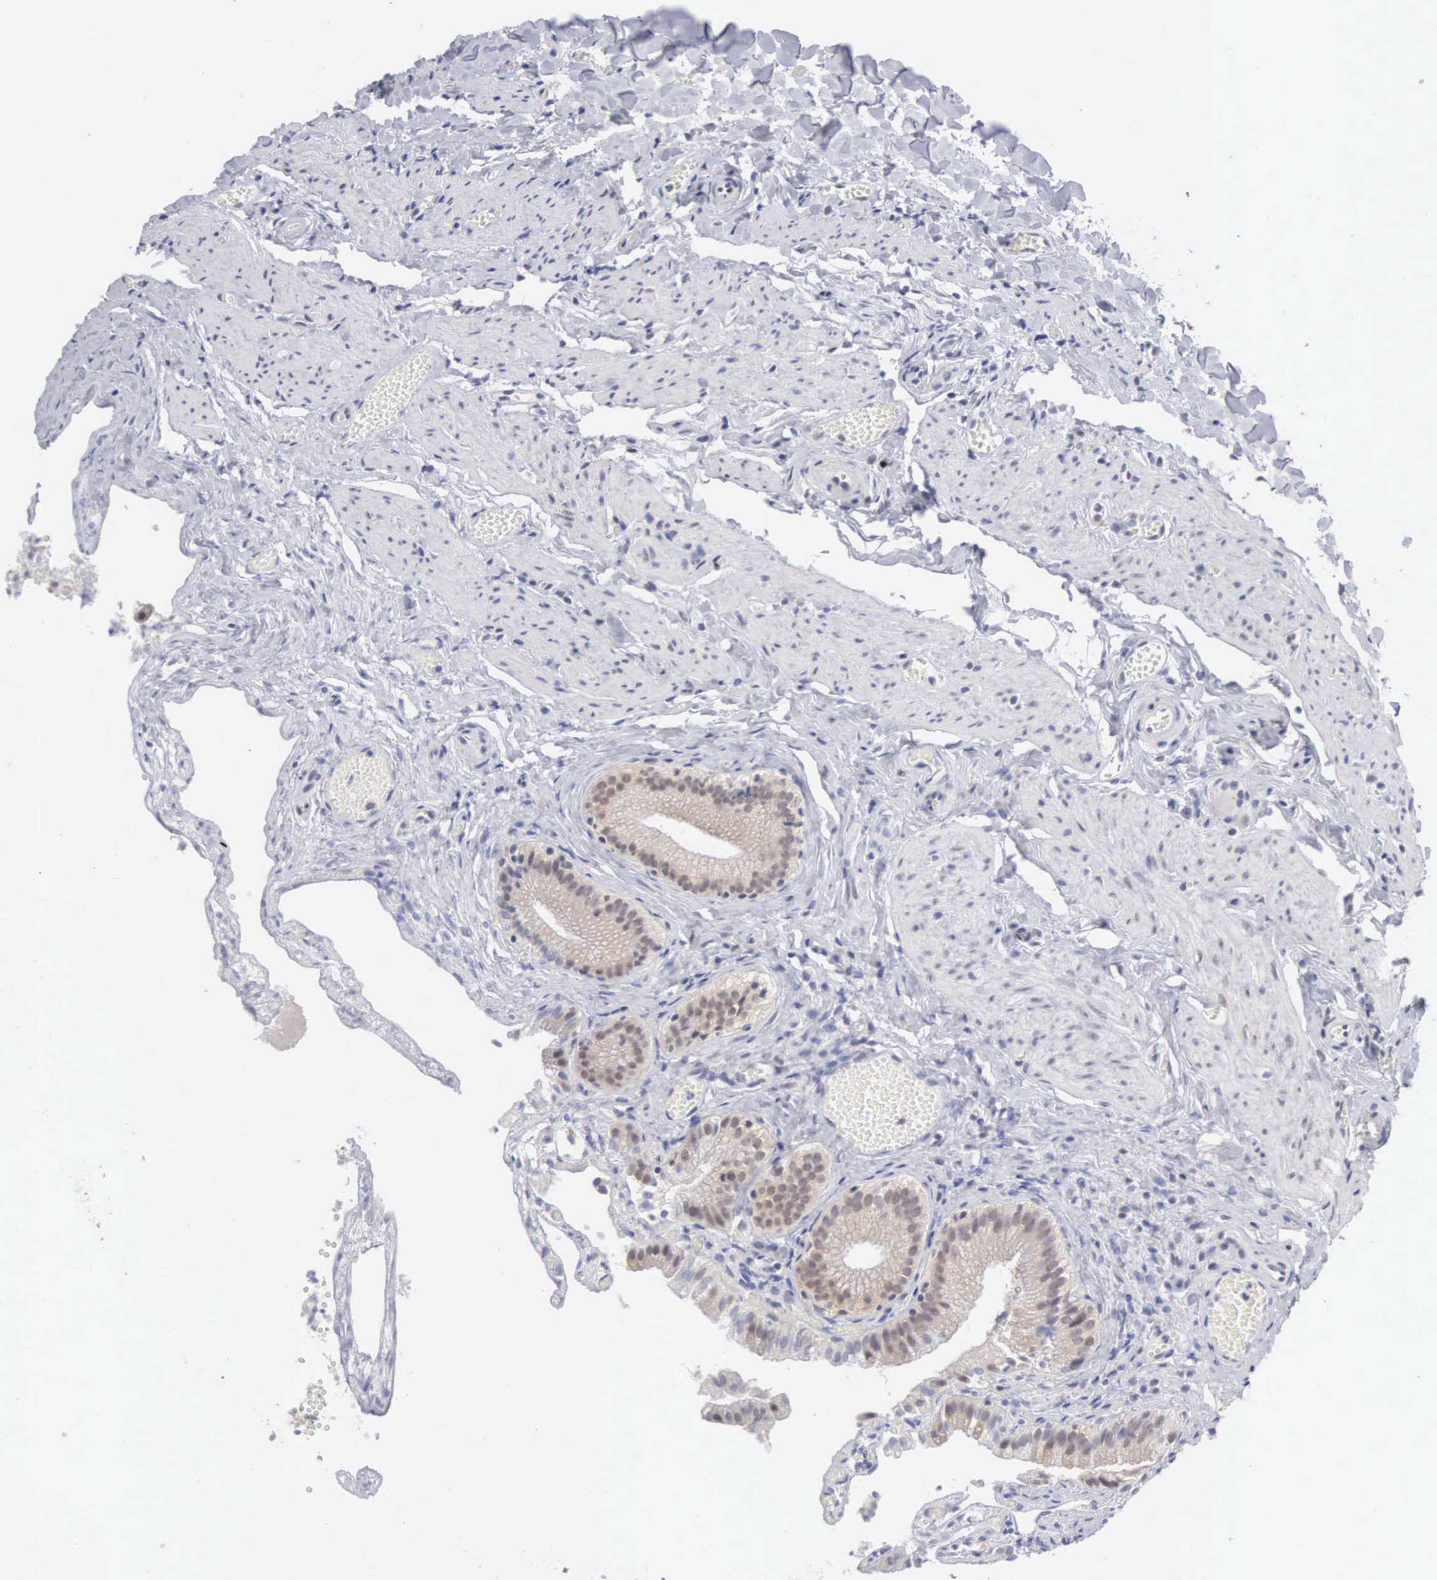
{"staining": {"intensity": "moderate", "quantity": ">75%", "location": "cytoplasmic/membranous,nuclear"}, "tissue": "gallbladder", "cell_type": "Glandular cells", "image_type": "normal", "snomed": [{"axis": "morphology", "description": "Normal tissue, NOS"}, {"axis": "topography", "description": "Gallbladder"}], "caption": "The micrograph exhibits immunohistochemical staining of benign gallbladder. There is moderate cytoplasmic/membranous,nuclear positivity is present in approximately >75% of glandular cells. (DAB = brown stain, brightfield microscopy at high magnification).", "gene": "MNAT1", "patient": {"sex": "female", "age": 44}}